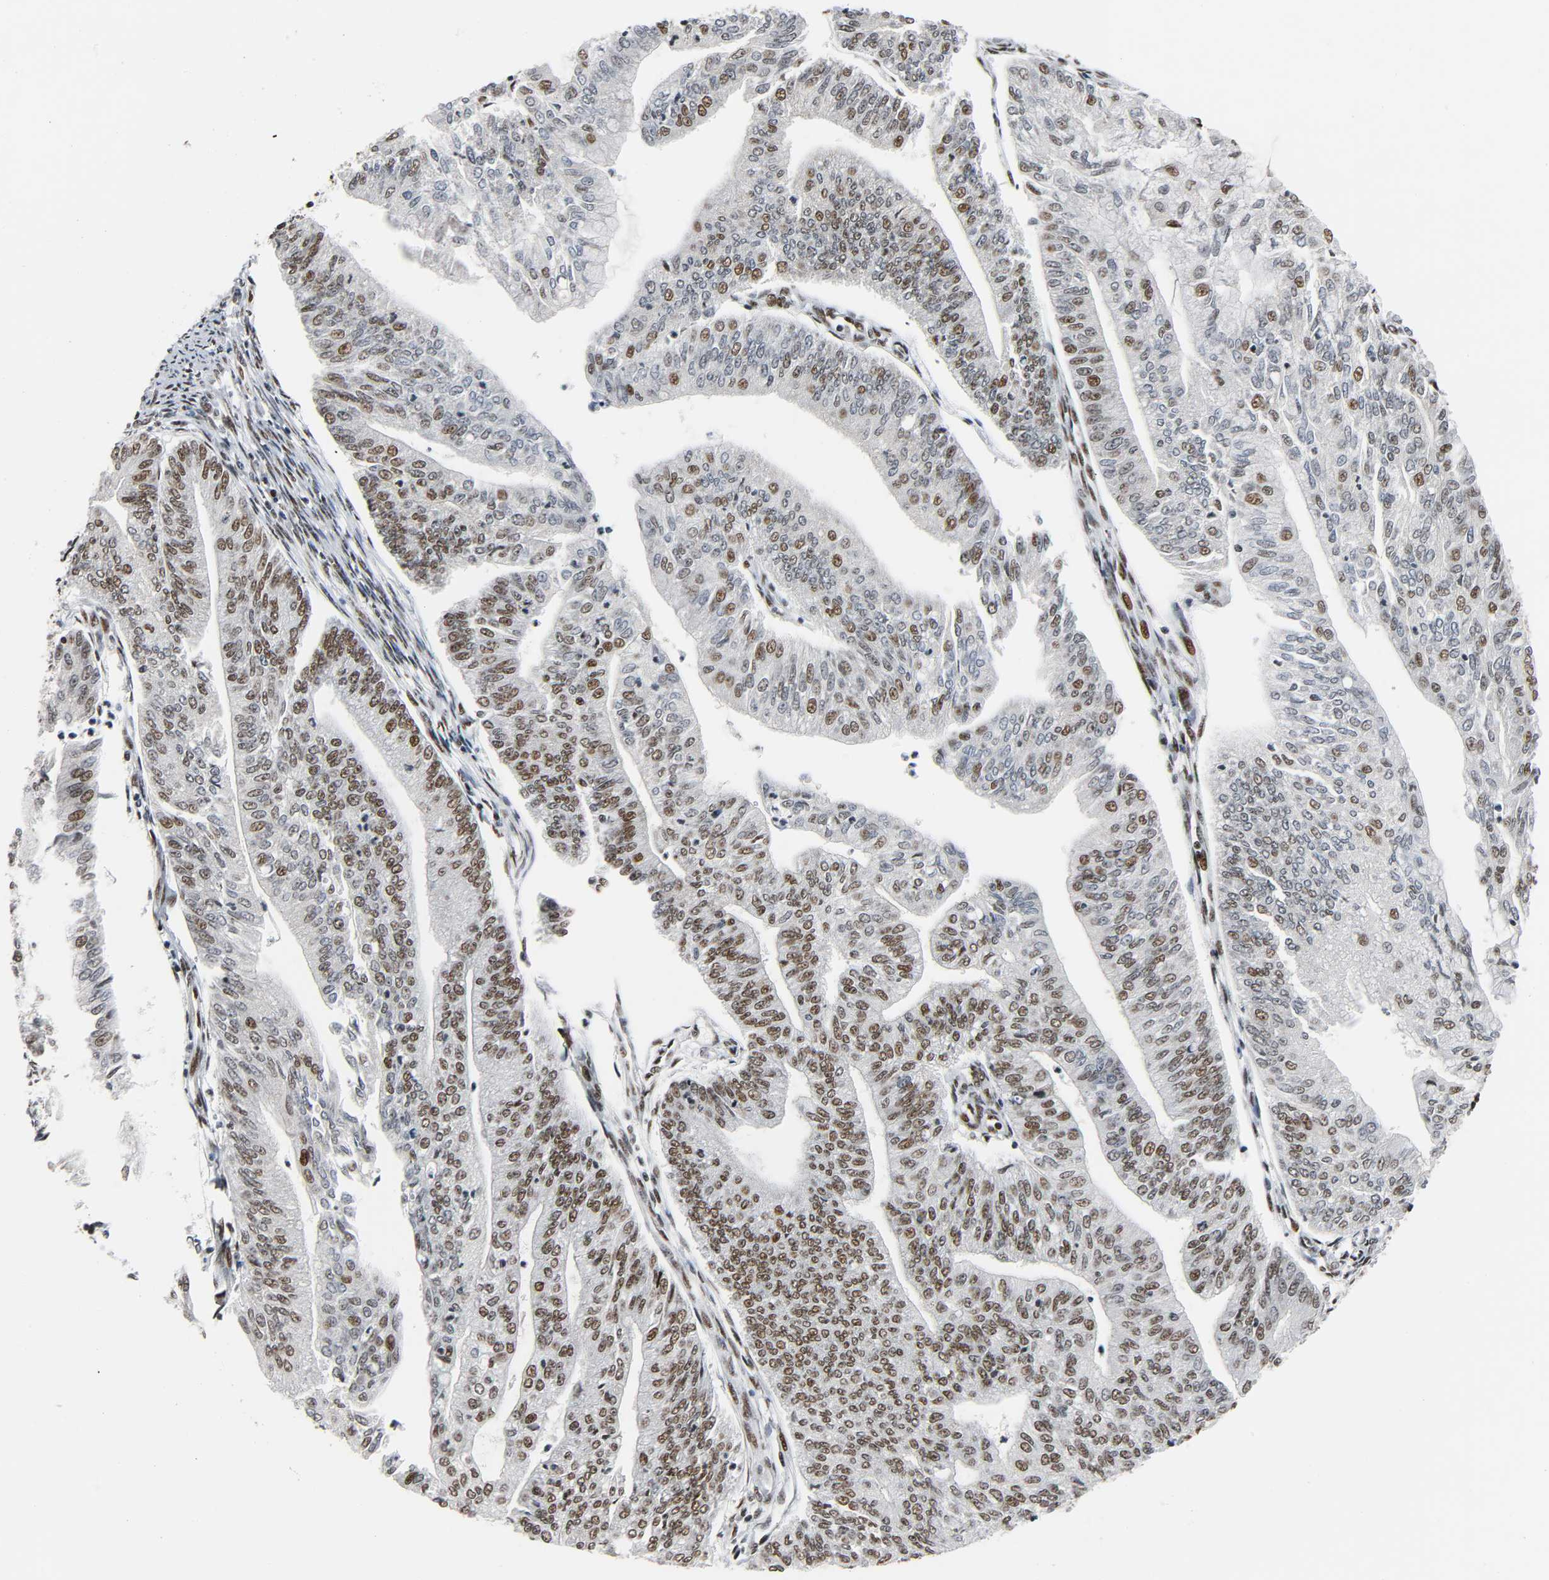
{"staining": {"intensity": "strong", "quantity": ">75%", "location": "nuclear"}, "tissue": "endometrial cancer", "cell_type": "Tumor cells", "image_type": "cancer", "snomed": [{"axis": "morphology", "description": "Adenocarcinoma, NOS"}, {"axis": "topography", "description": "Endometrium"}], "caption": "Human endometrial cancer stained for a protein (brown) demonstrates strong nuclear positive expression in about >75% of tumor cells.", "gene": "CDK9", "patient": {"sex": "female", "age": 59}}